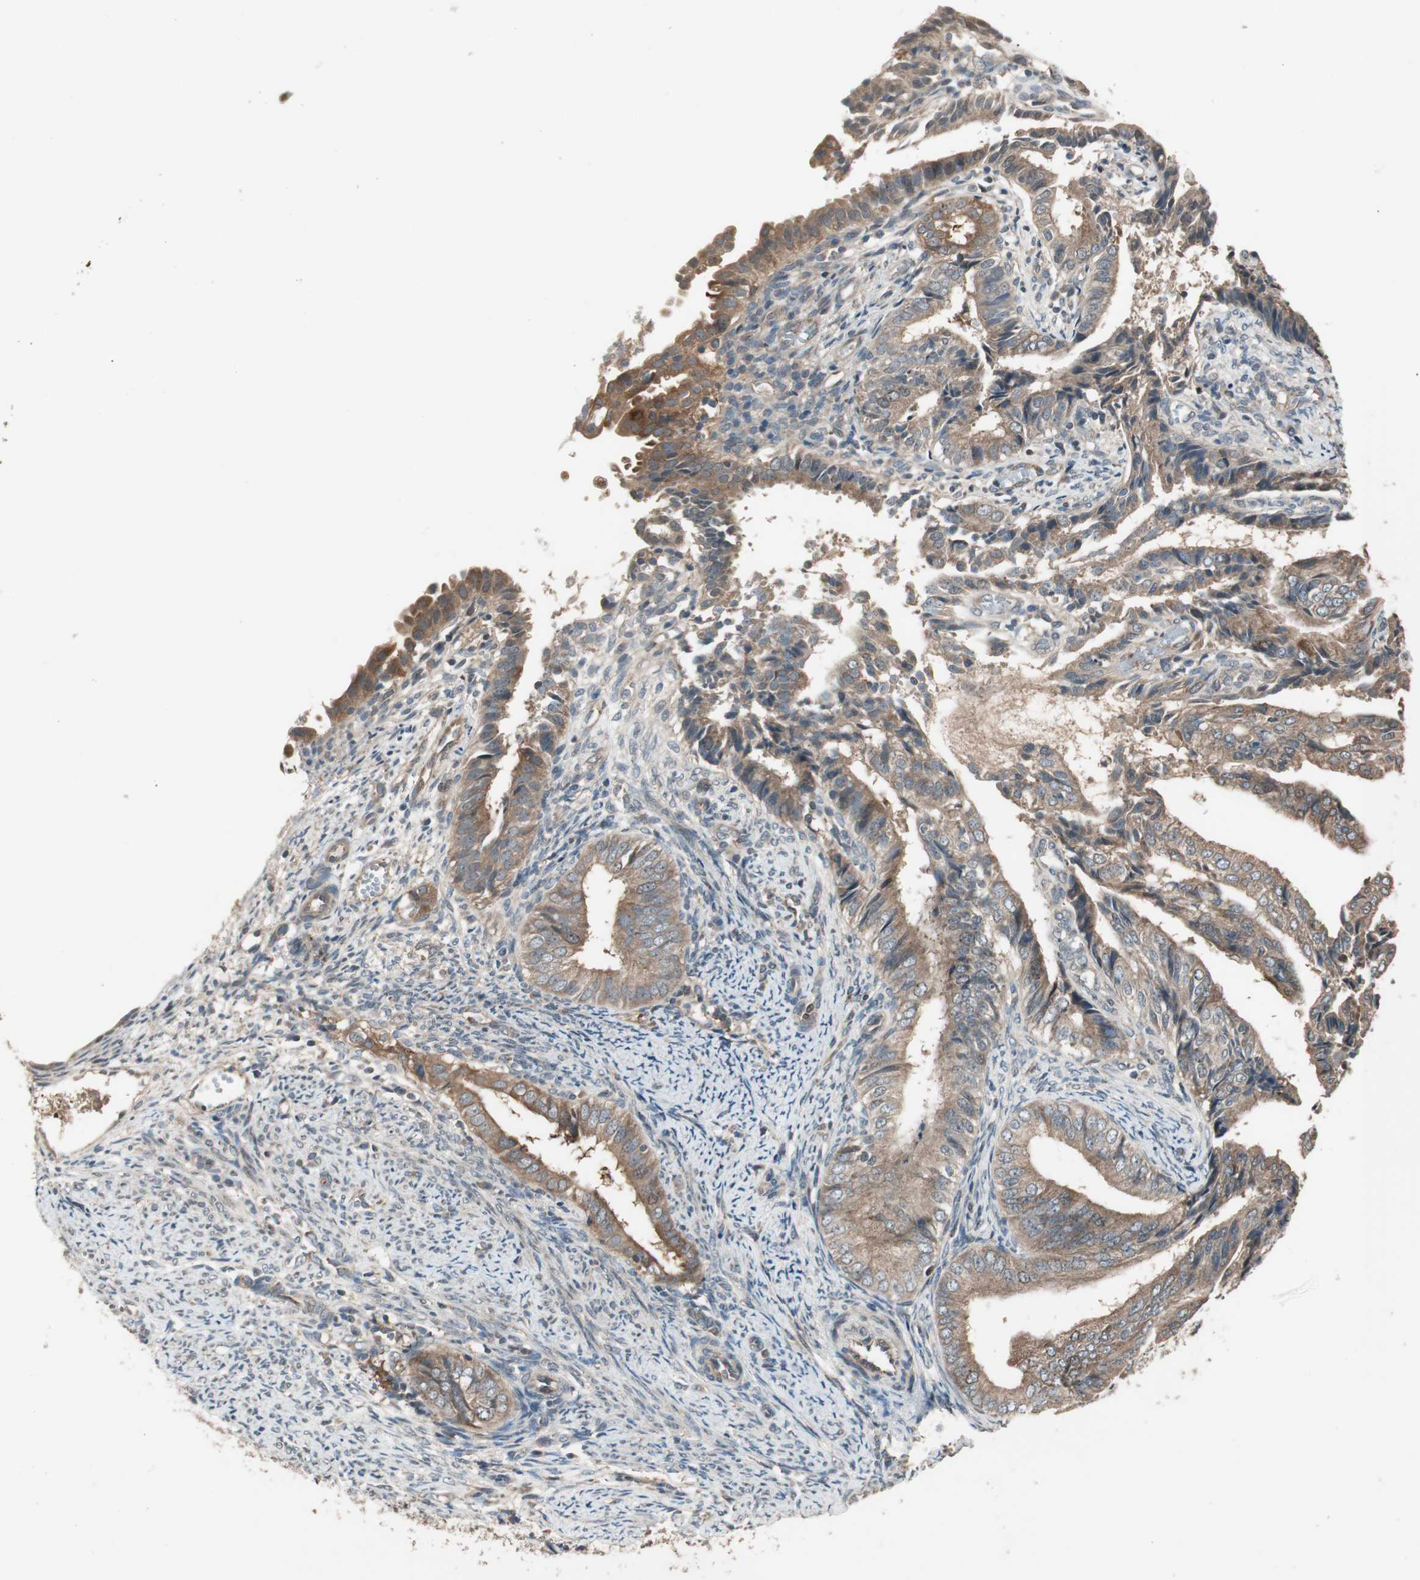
{"staining": {"intensity": "moderate", "quantity": ">75%", "location": "cytoplasmic/membranous"}, "tissue": "endometrial cancer", "cell_type": "Tumor cells", "image_type": "cancer", "snomed": [{"axis": "morphology", "description": "Adenocarcinoma, NOS"}, {"axis": "topography", "description": "Endometrium"}], "caption": "A brown stain shows moderate cytoplasmic/membranous positivity of a protein in endometrial adenocarcinoma tumor cells. (brown staining indicates protein expression, while blue staining denotes nuclei).", "gene": "ATP6AP2", "patient": {"sex": "female", "age": 58}}